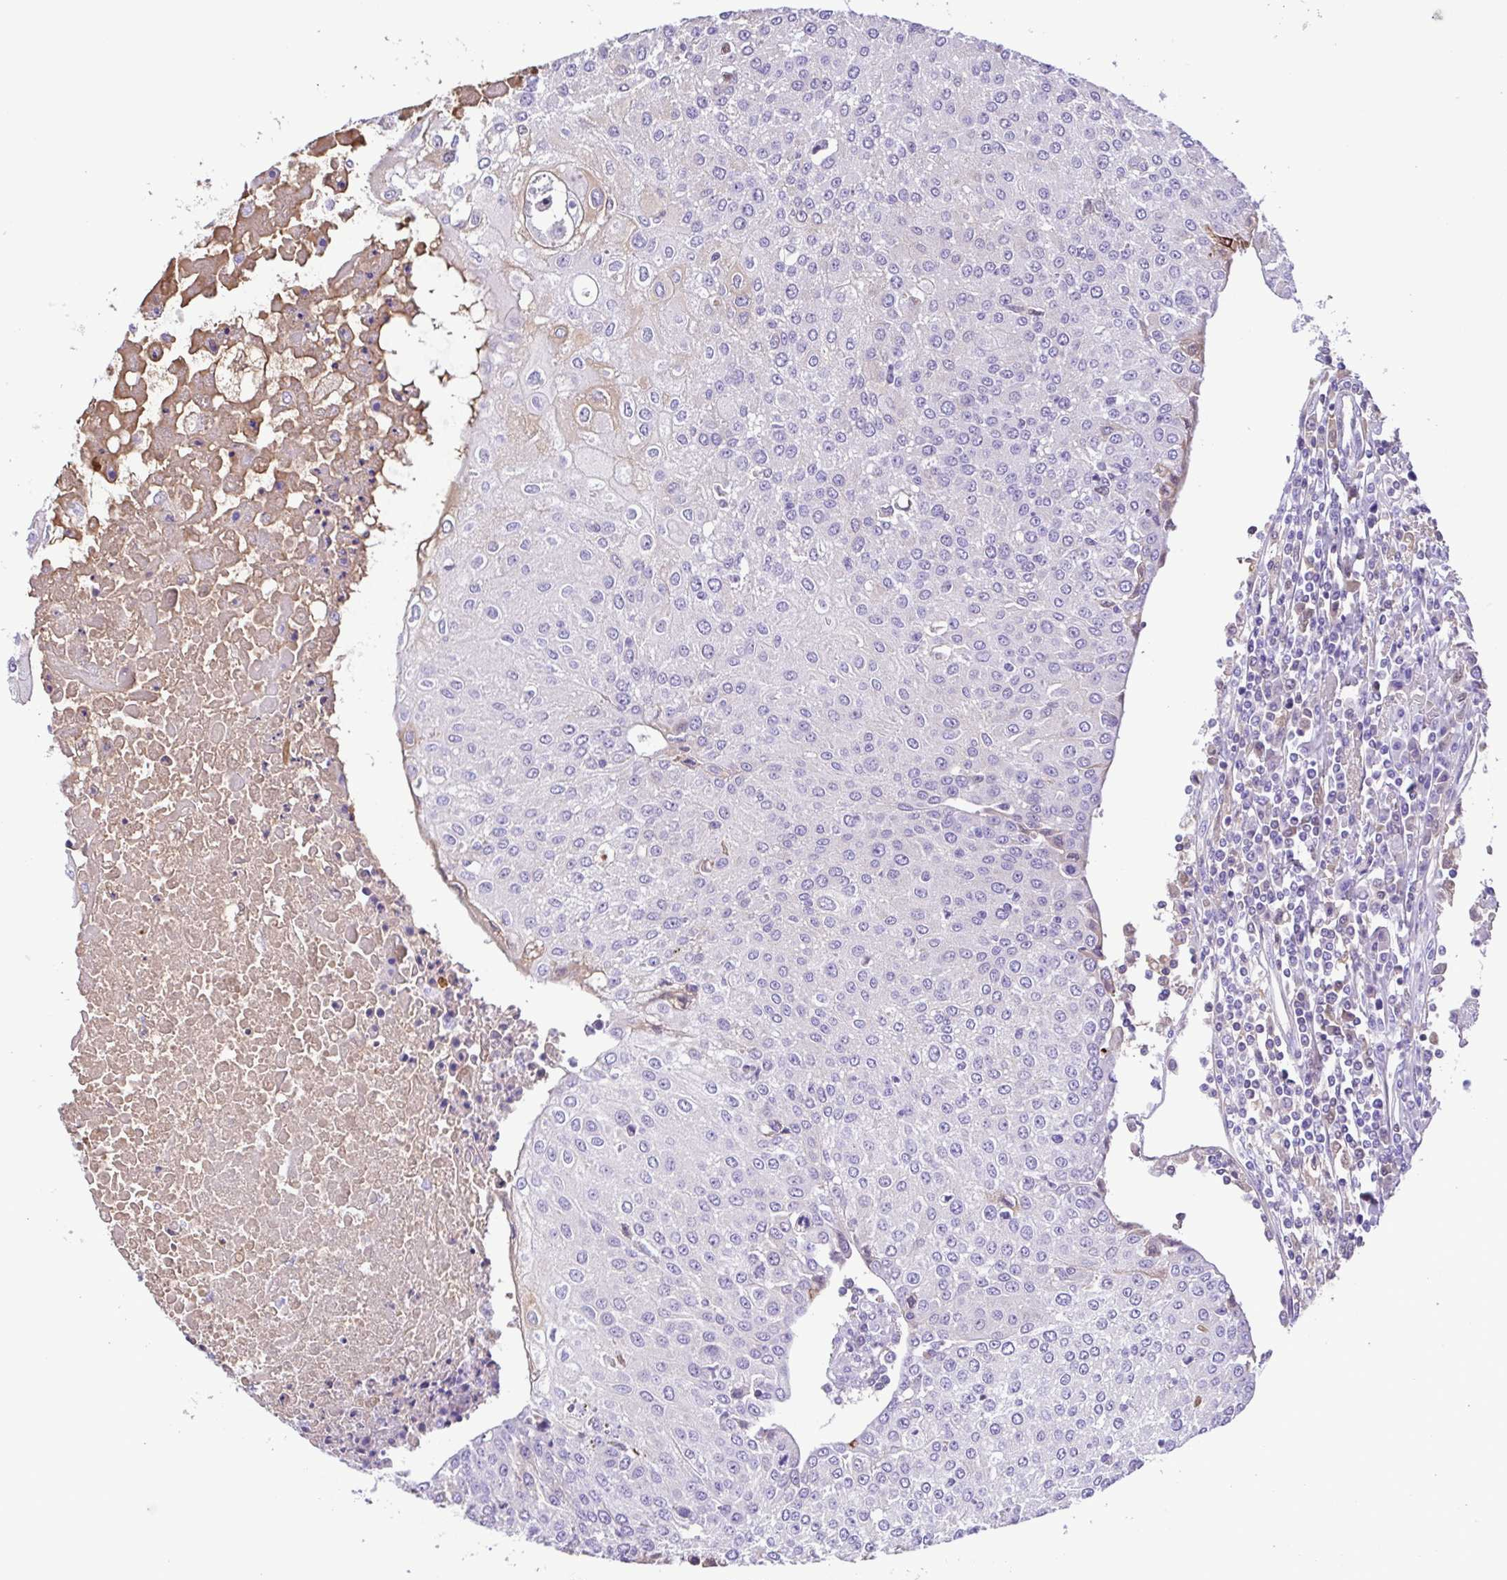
{"staining": {"intensity": "negative", "quantity": "none", "location": "none"}, "tissue": "urothelial cancer", "cell_type": "Tumor cells", "image_type": "cancer", "snomed": [{"axis": "morphology", "description": "Urothelial carcinoma, High grade"}, {"axis": "topography", "description": "Urinary bladder"}], "caption": "The histopathology image exhibits no significant positivity in tumor cells of urothelial cancer.", "gene": "IGFL1", "patient": {"sex": "female", "age": 85}}